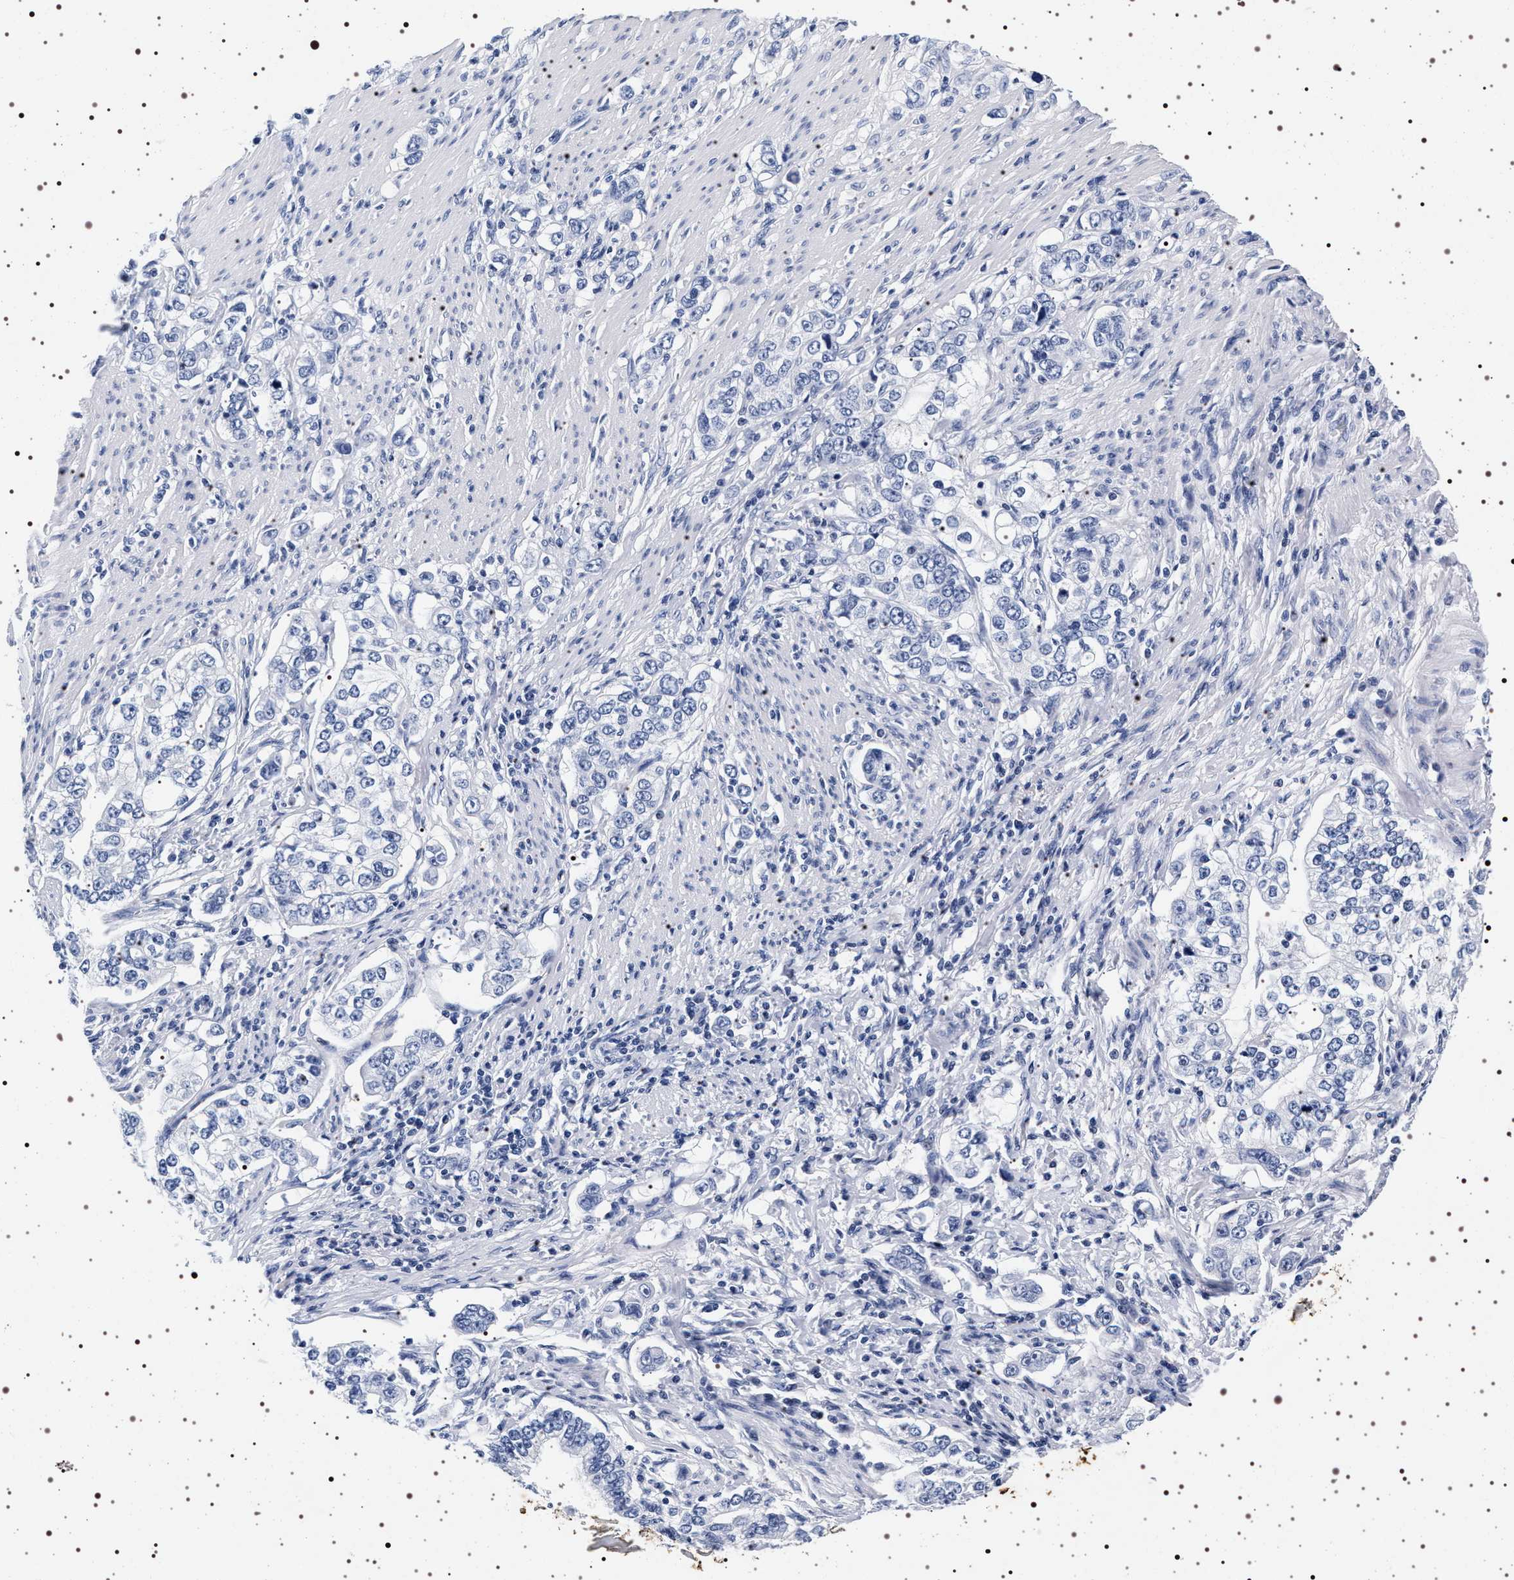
{"staining": {"intensity": "negative", "quantity": "none", "location": "none"}, "tissue": "stomach cancer", "cell_type": "Tumor cells", "image_type": "cancer", "snomed": [{"axis": "morphology", "description": "Adenocarcinoma, NOS"}, {"axis": "topography", "description": "Stomach, lower"}], "caption": "The micrograph reveals no significant positivity in tumor cells of stomach adenocarcinoma.", "gene": "SYN1", "patient": {"sex": "female", "age": 72}}